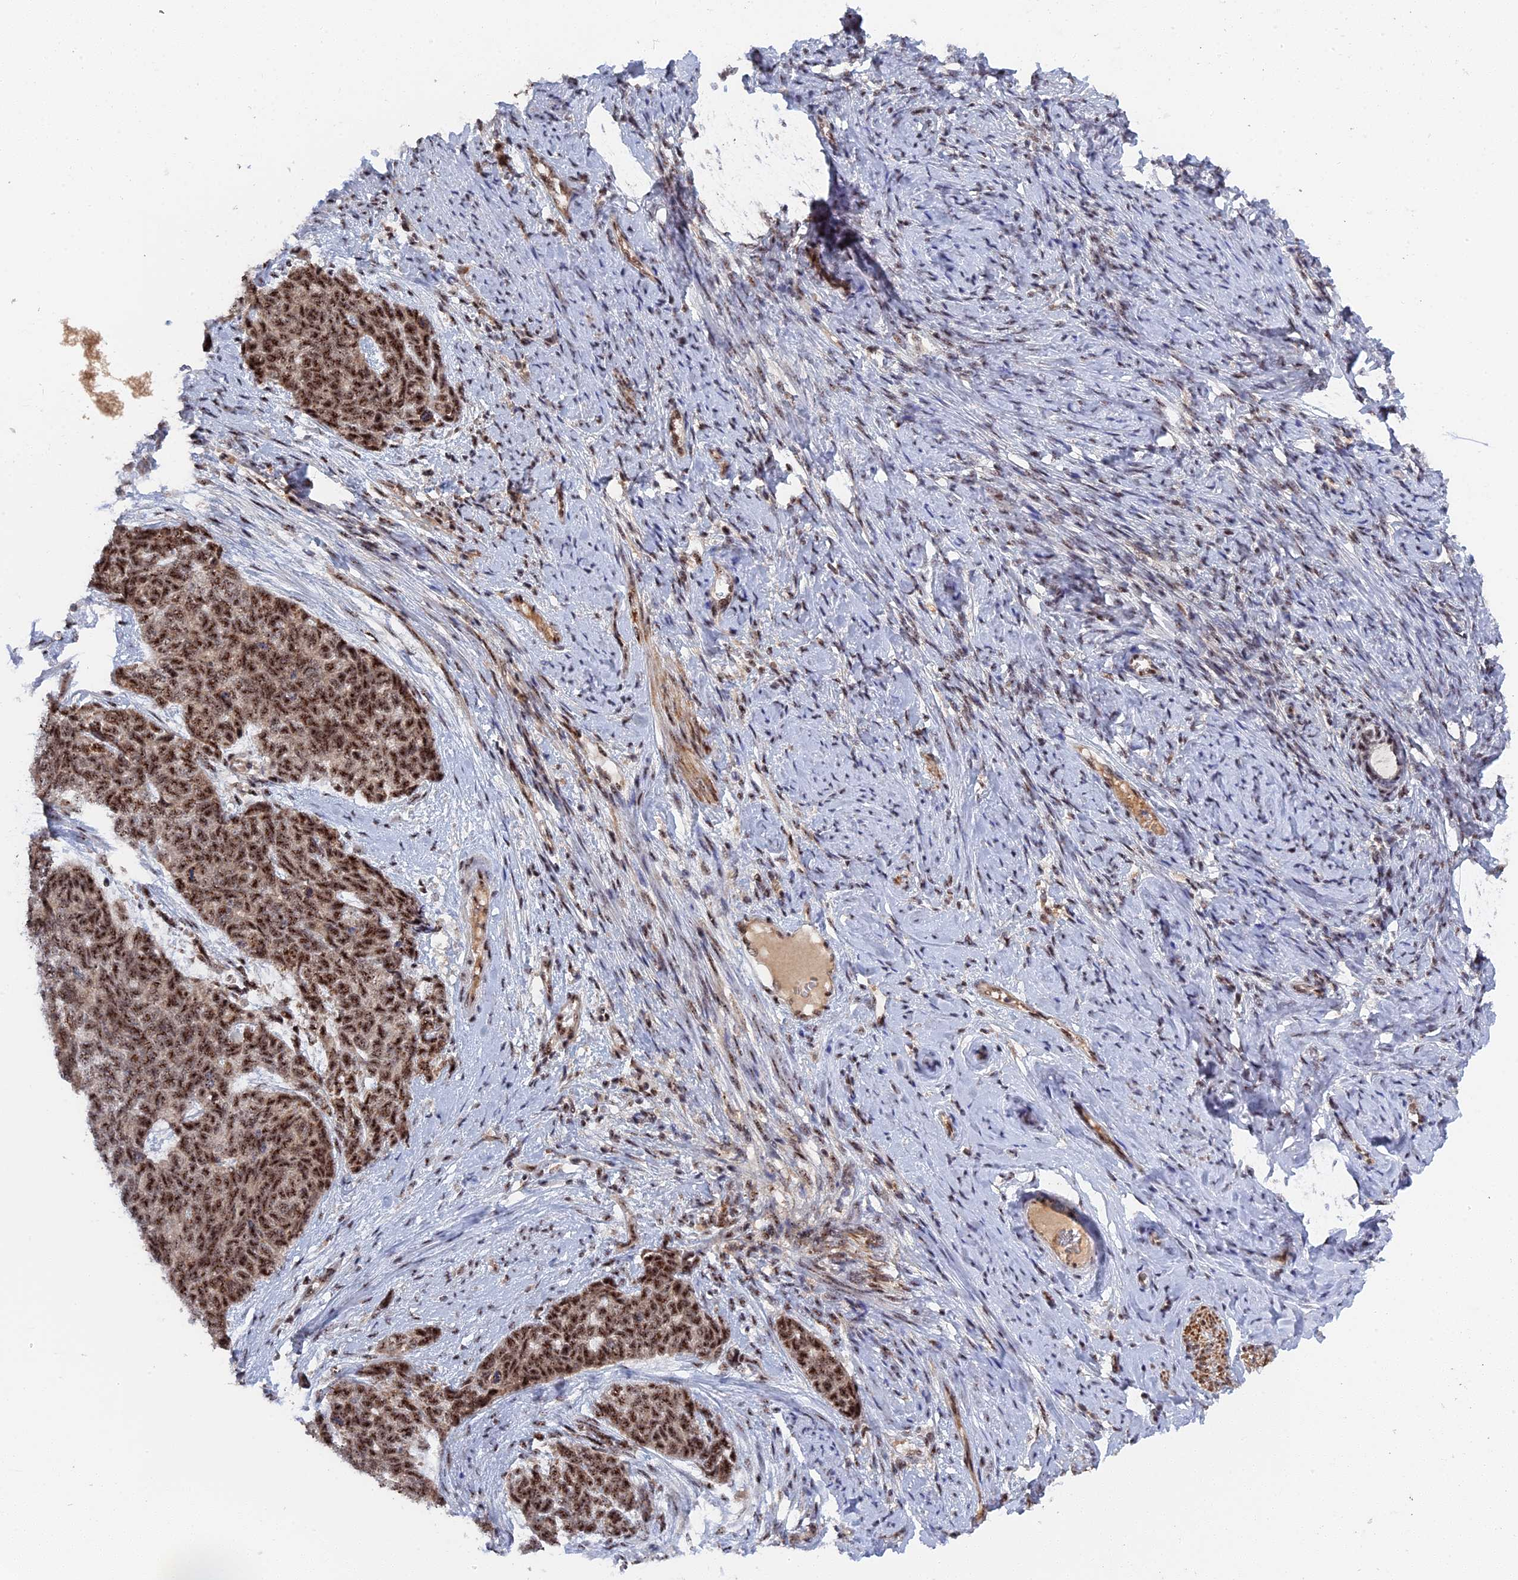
{"staining": {"intensity": "strong", "quantity": ">75%", "location": "nuclear"}, "tissue": "cervical cancer", "cell_type": "Tumor cells", "image_type": "cancer", "snomed": [{"axis": "morphology", "description": "Squamous cell carcinoma, NOS"}, {"axis": "topography", "description": "Cervix"}], "caption": "This is a photomicrograph of immunohistochemistry (IHC) staining of squamous cell carcinoma (cervical), which shows strong staining in the nuclear of tumor cells.", "gene": "TAB1", "patient": {"sex": "female", "age": 63}}